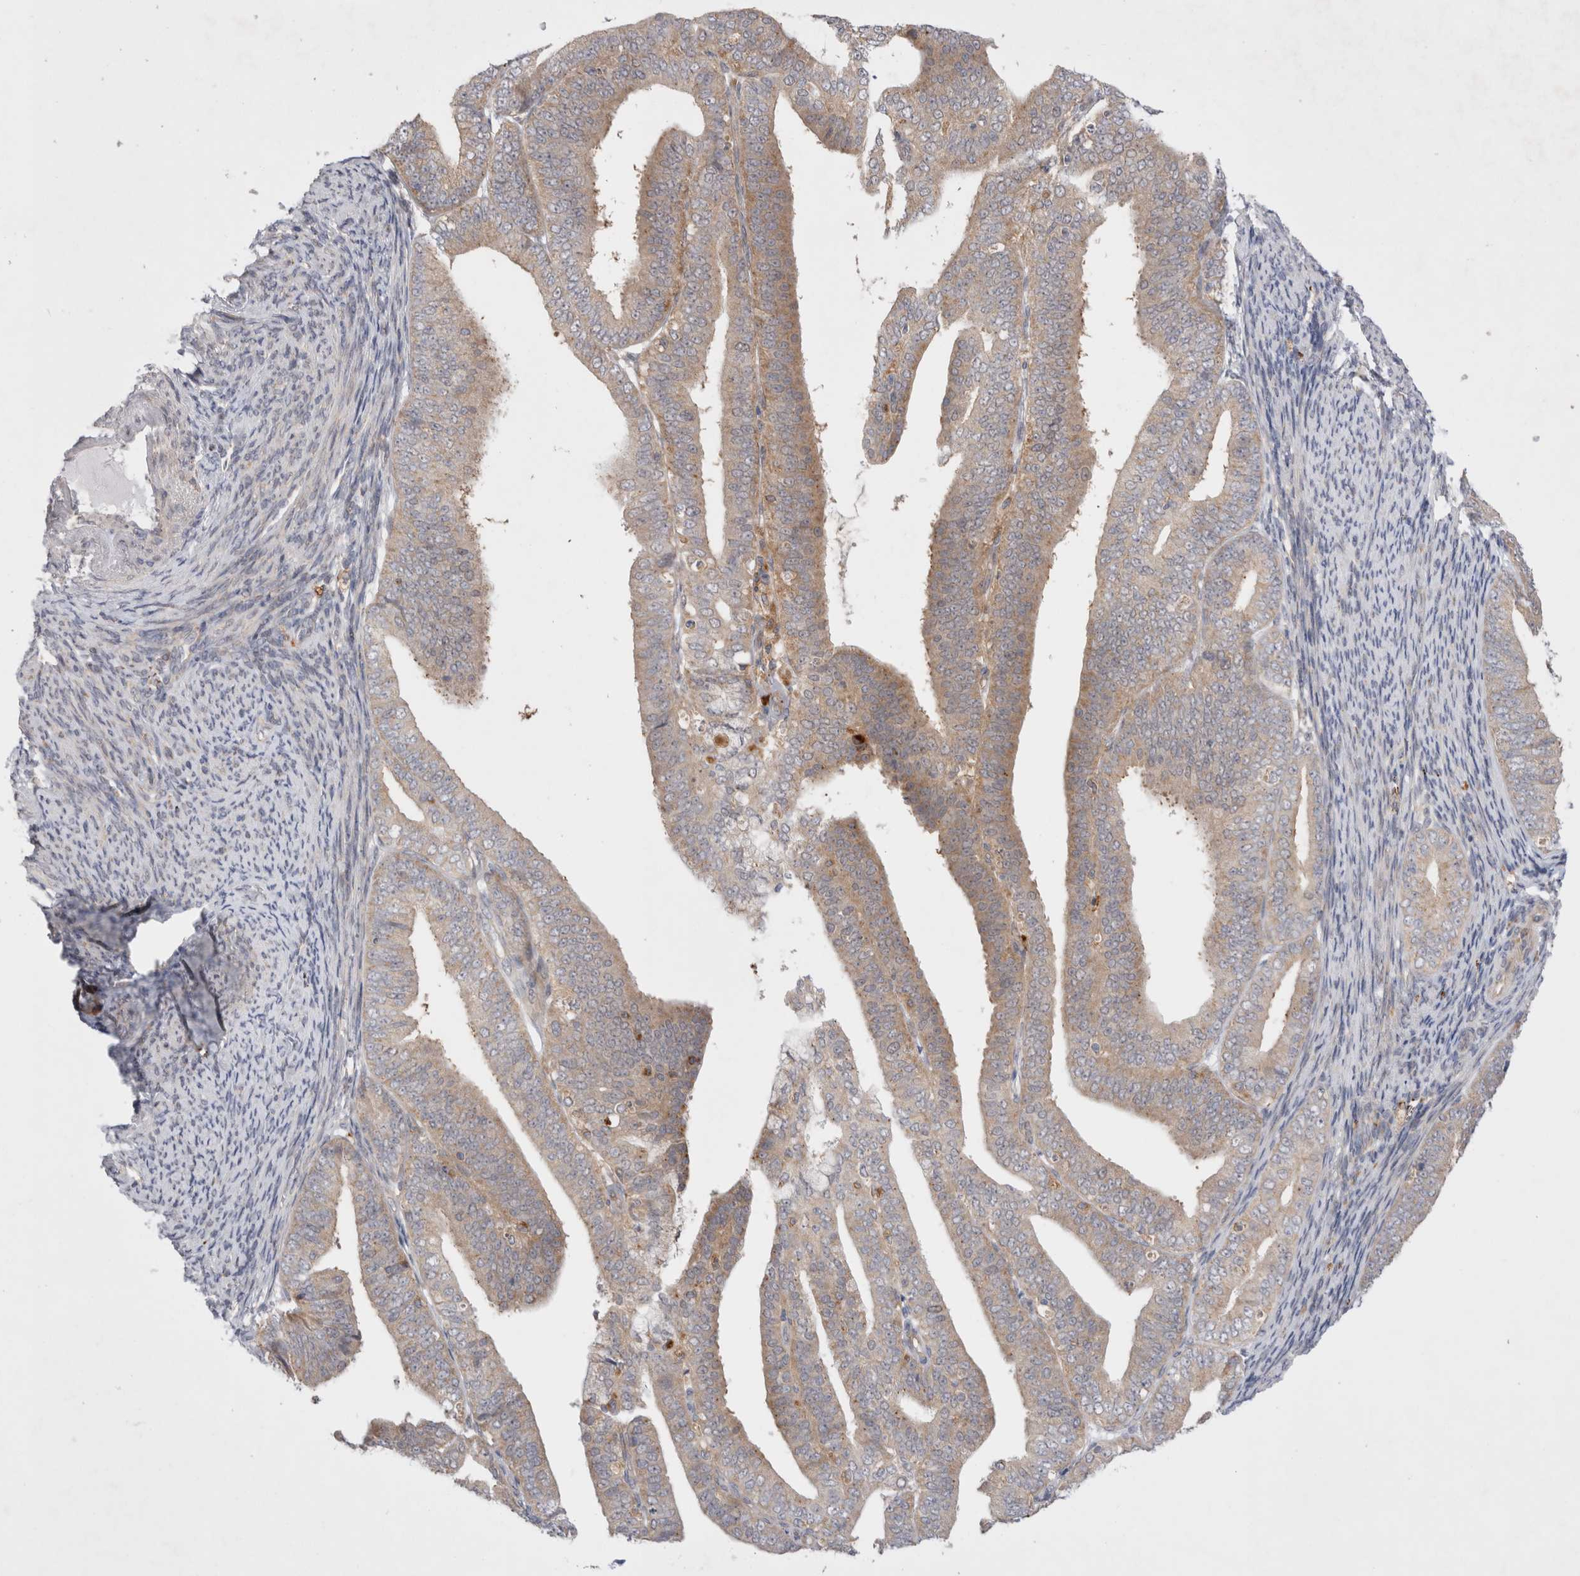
{"staining": {"intensity": "moderate", "quantity": ">75%", "location": "cytoplasmic/membranous"}, "tissue": "endometrial cancer", "cell_type": "Tumor cells", "image_type": "cancer", "snomed": [{"axis": "morphology", "description": "Adenocarcinoma, NOS"}, {"axis": "topography", "description": "Endometrium"}], "caption": "Approximately >75% of tumor cells in endometrial cancer (adenocarcinoma) demonstrate moderate cytoplasmic/membranous protein expression as visualized by brown immunohistochemical staining.", "gene": "NPC1", "patient": {"sex": "female", "age": 63}}